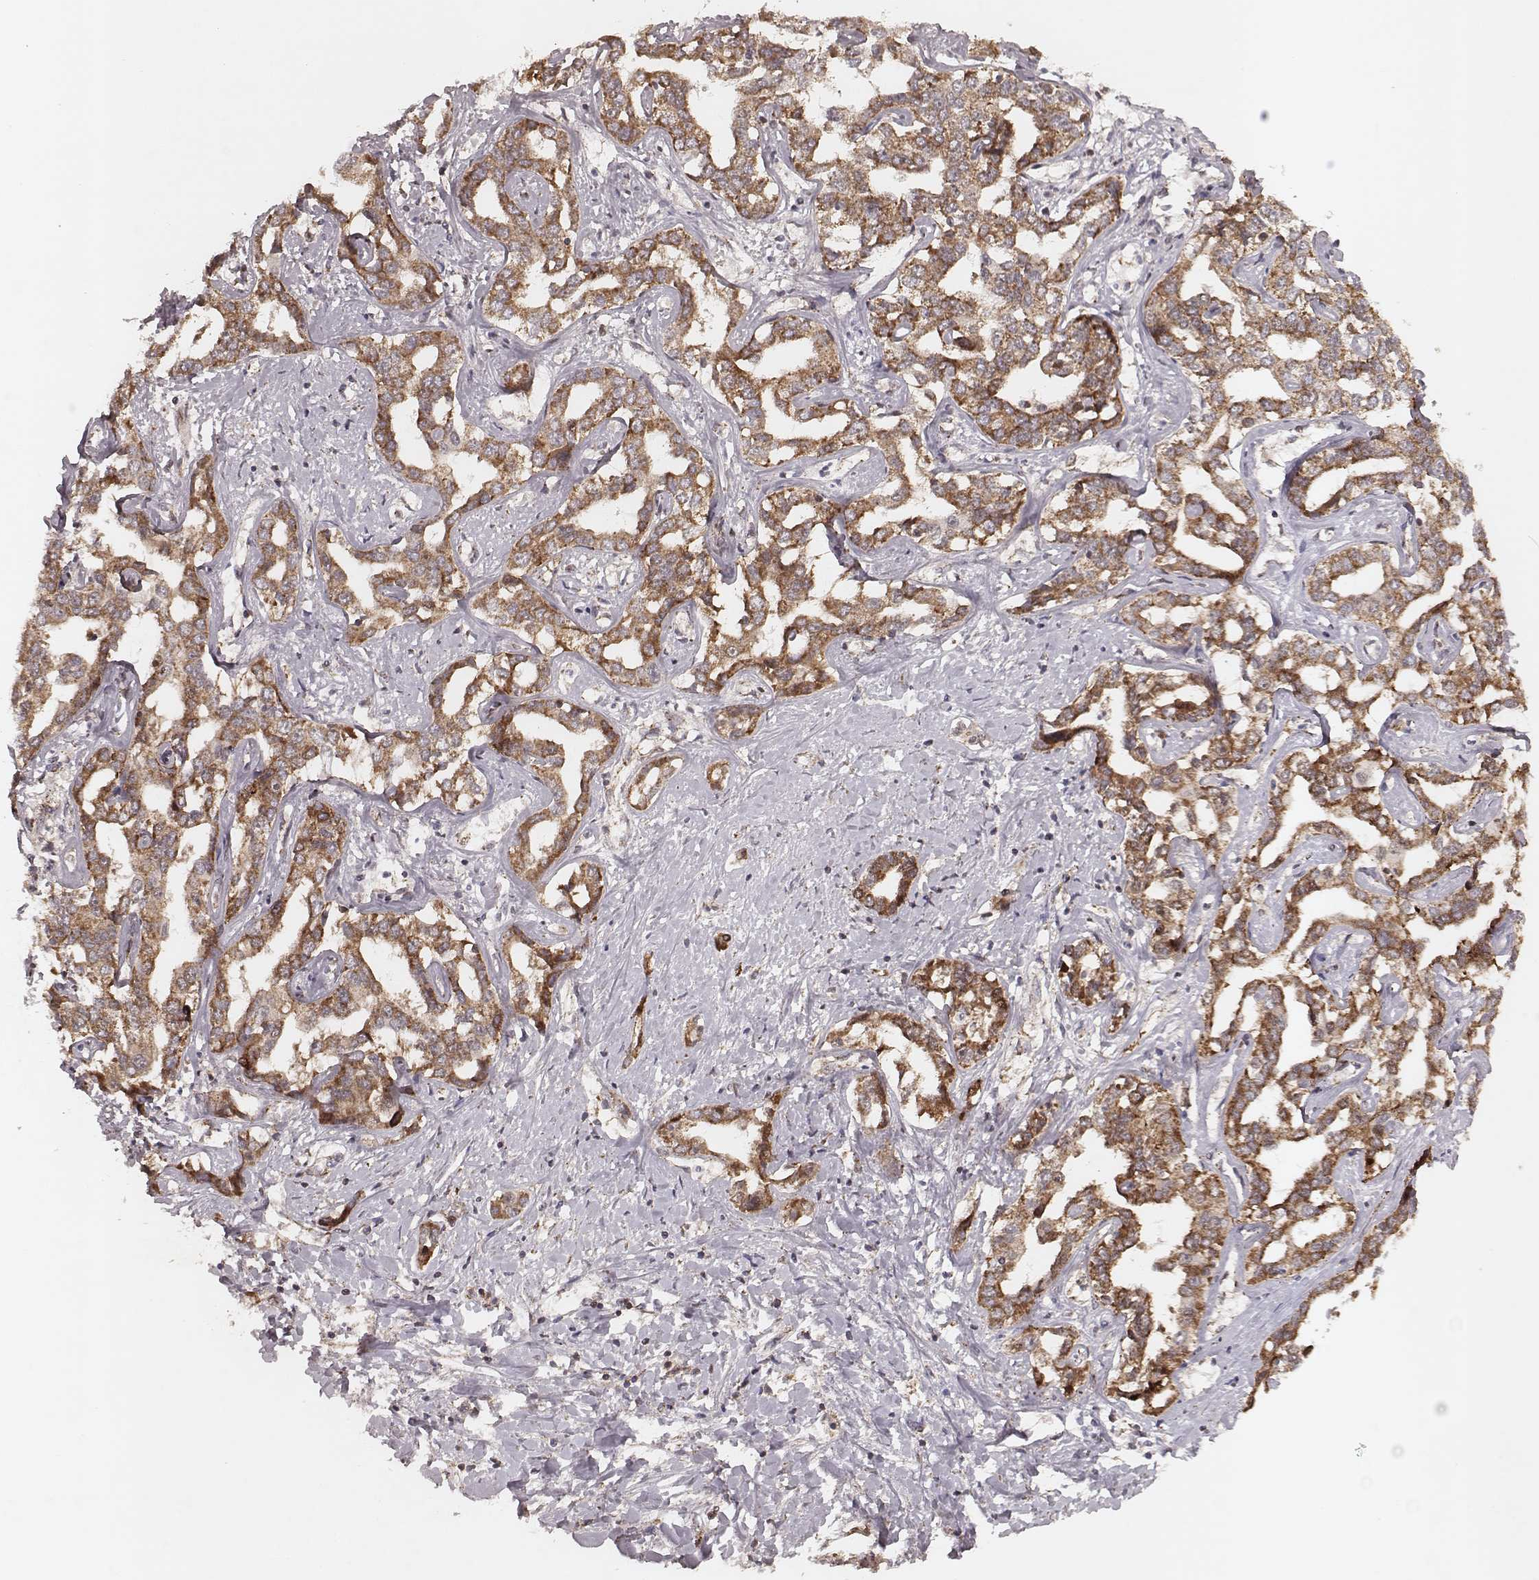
{"staining": {"intensity": "moderate", "quantity": ">75%", "location": "cytoplasmic/membranous"}, "tissue": "liver cancer", "cell_type": "Tumor cells", "image_type": "cancer", "snomed": [{"axis": "morphology", "description": "Cholangiocarcinoma"}, {"axis": "topography", "description": "Liver"}], "caption": "An immunohistochemistry (IHC) photomicrograph of neoplastic tissue is shown. Protein staining in brown shows moderate cytoplasmic/membranous positivity in liver cancer within tumor cells.", "gene": "NDUFA7", "patient": {"sex": "male", "age": 59}}